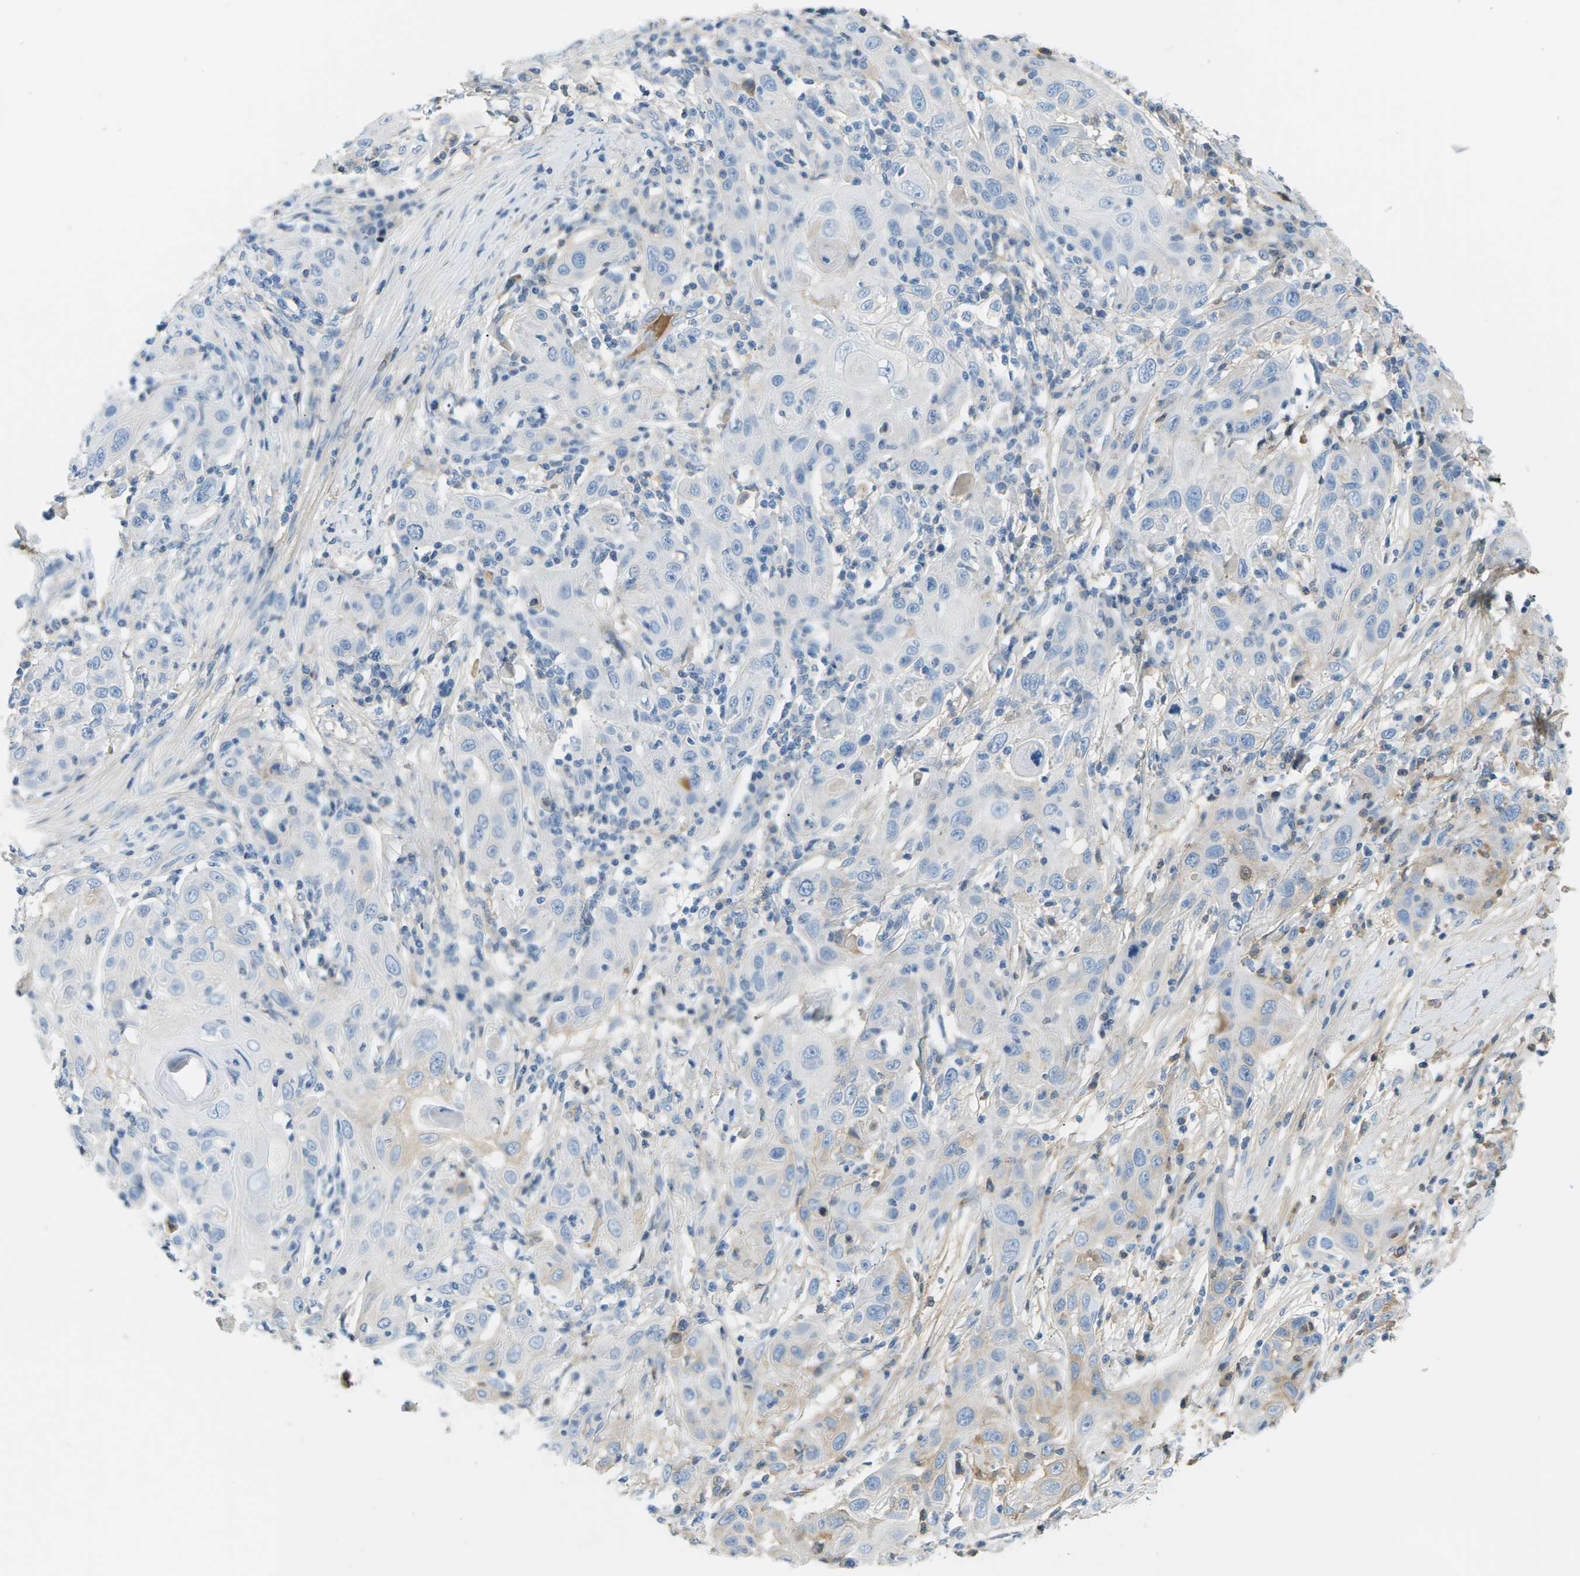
{"staining": {"intensity": "negative", "quantity": "none", "location": "none"}, "tissue": "skin cancer", "cell_type": "Tumor cells", "image_type": "cancer", "snomed": [{"axis": "morphology", "description": "Squamous cell carcinoma, NOS"}, {"axis": "topography", "description": "Skin"}], "caption": "Squamous cell carcinoma (skin) was stained to show a protein in brown. There is no significant staining in tumor cells.", "gene": "CFI", "patient": {"sex": "female", "age": 88}}